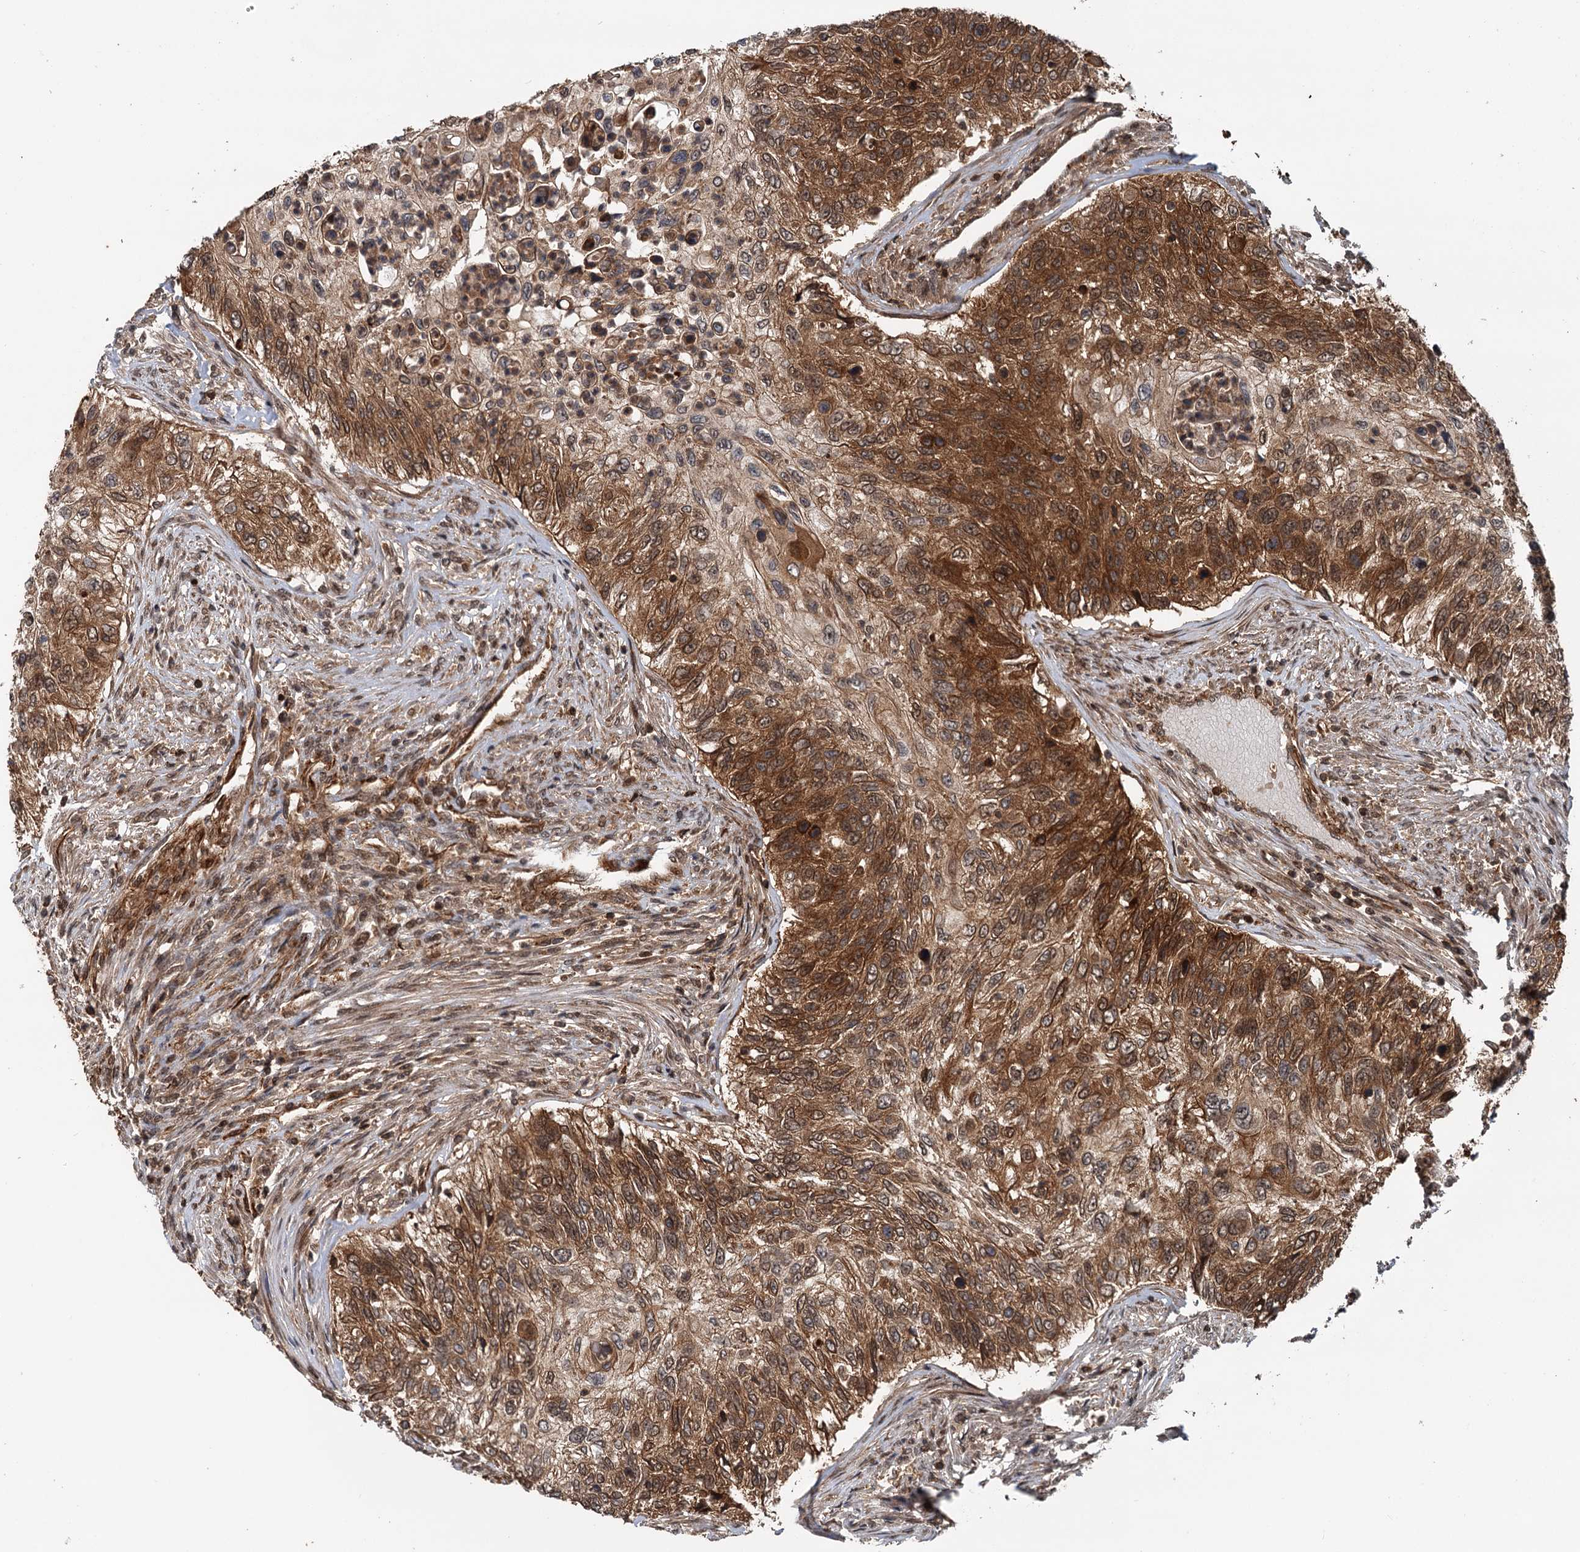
{"staining": {"intensity": "strong", "quantity": "25%-75%", "location": "cytoplasmic/membranous"}, "tissue": "urothelial cancer", "cell_type": "Tumor cells", "image_type": "cancer", "snomed": [{"axis": "morphology", "description": "Urothelial carcinoma, High grade"}, {"axis": "topography", "description": "Urinary bladder"}], "caption": "Protein staining demonstrates strong cytoplasmic/membranous staining in approximately 25%-75% of tumor cells in urothelial carcinoma (high-grade).", "gene": "STUB1", "patient": {"sex": "female", "age": 60}}